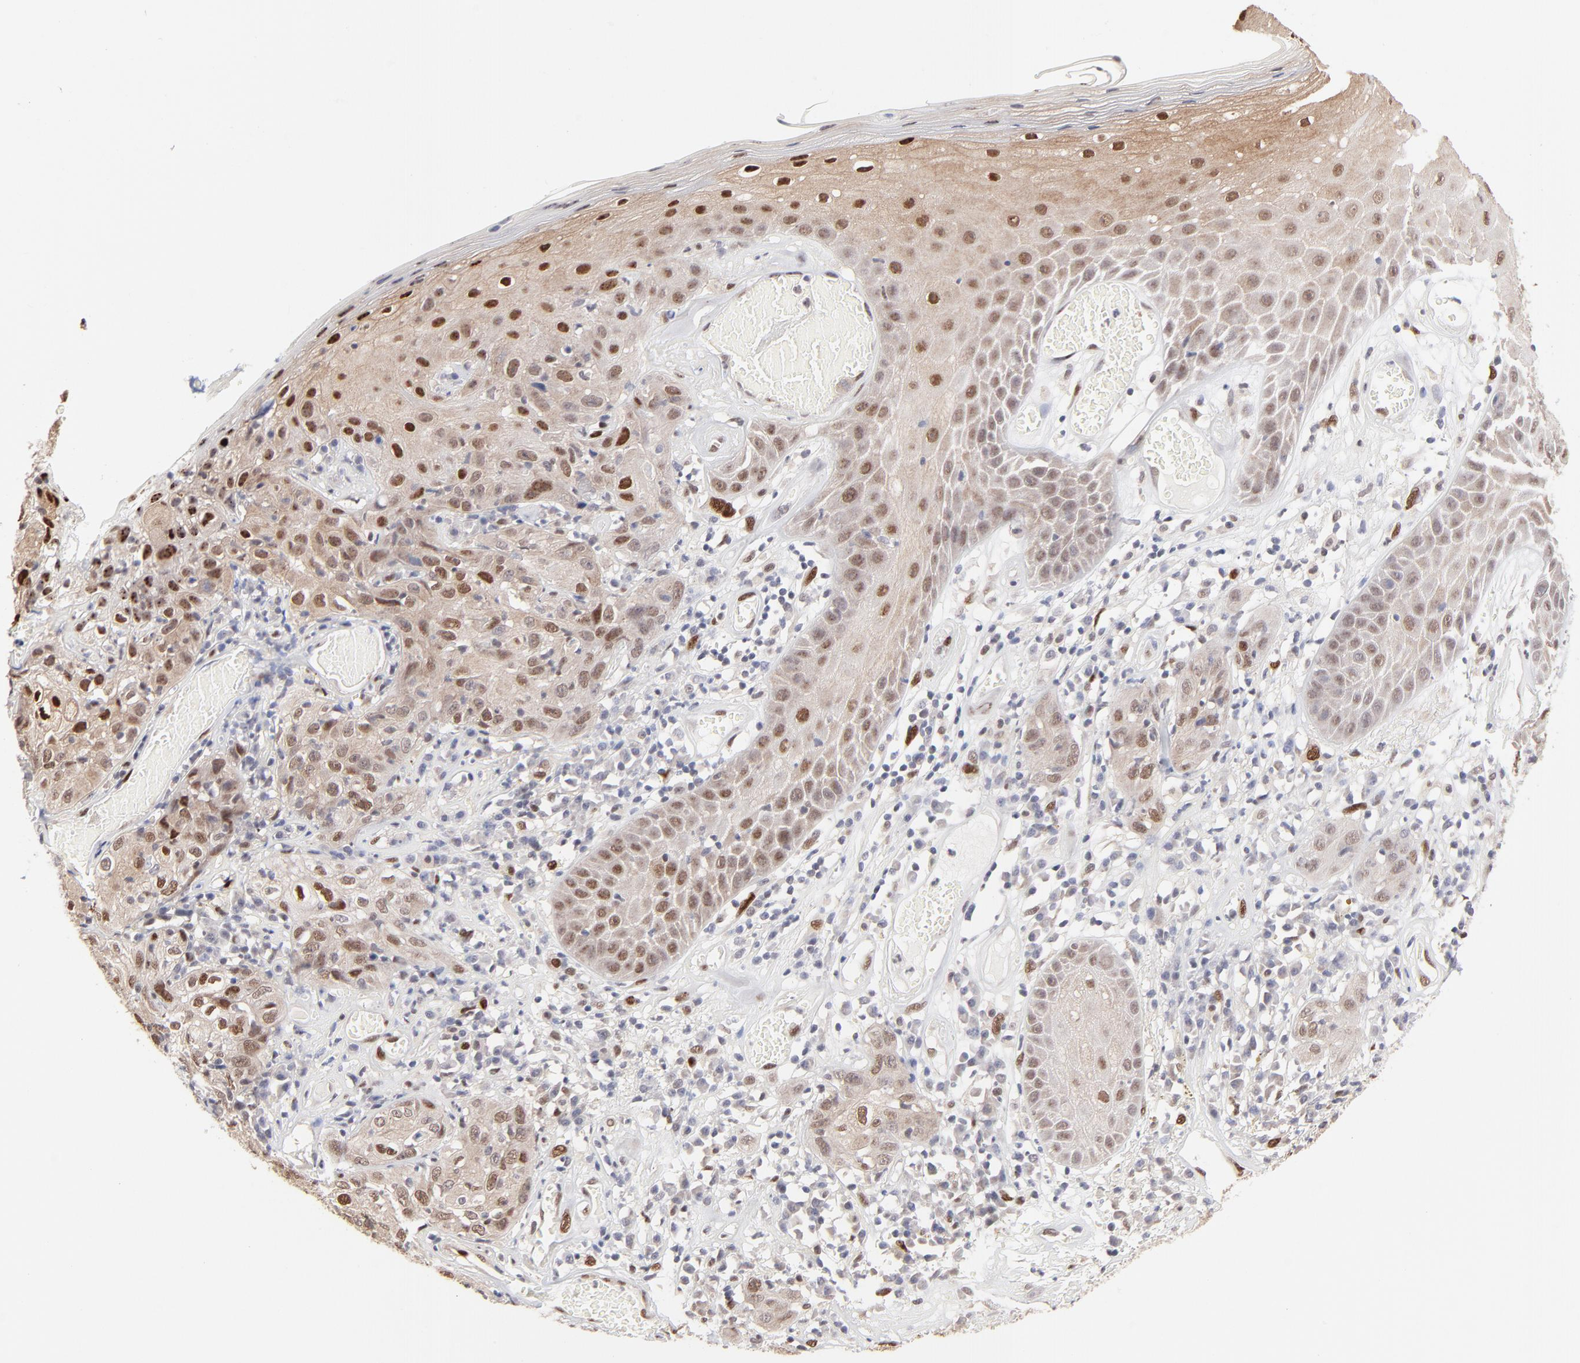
{"staining": {"intensity": "moderate", "quantity": ">75%", "location": "nuclear"}, "tissue": "skin cancer", "cell_type": "Tumor cells", "image_type": "cancer", "snomed": [{"axis": "morphology", "description": "Squamous cell carcinoma, NOS"}, {"axis": "topography", "description": "Skin"}], "caption": "This histopathology image shows skin cancer stained with immunohistochemistry to label a protein in brown. The nuclear of tumor cells show moderate positivity for the protein. Nuclei are counter-stained blue.", "gene": "STAT3", "patient": {"sex": "male", "age": 65}}